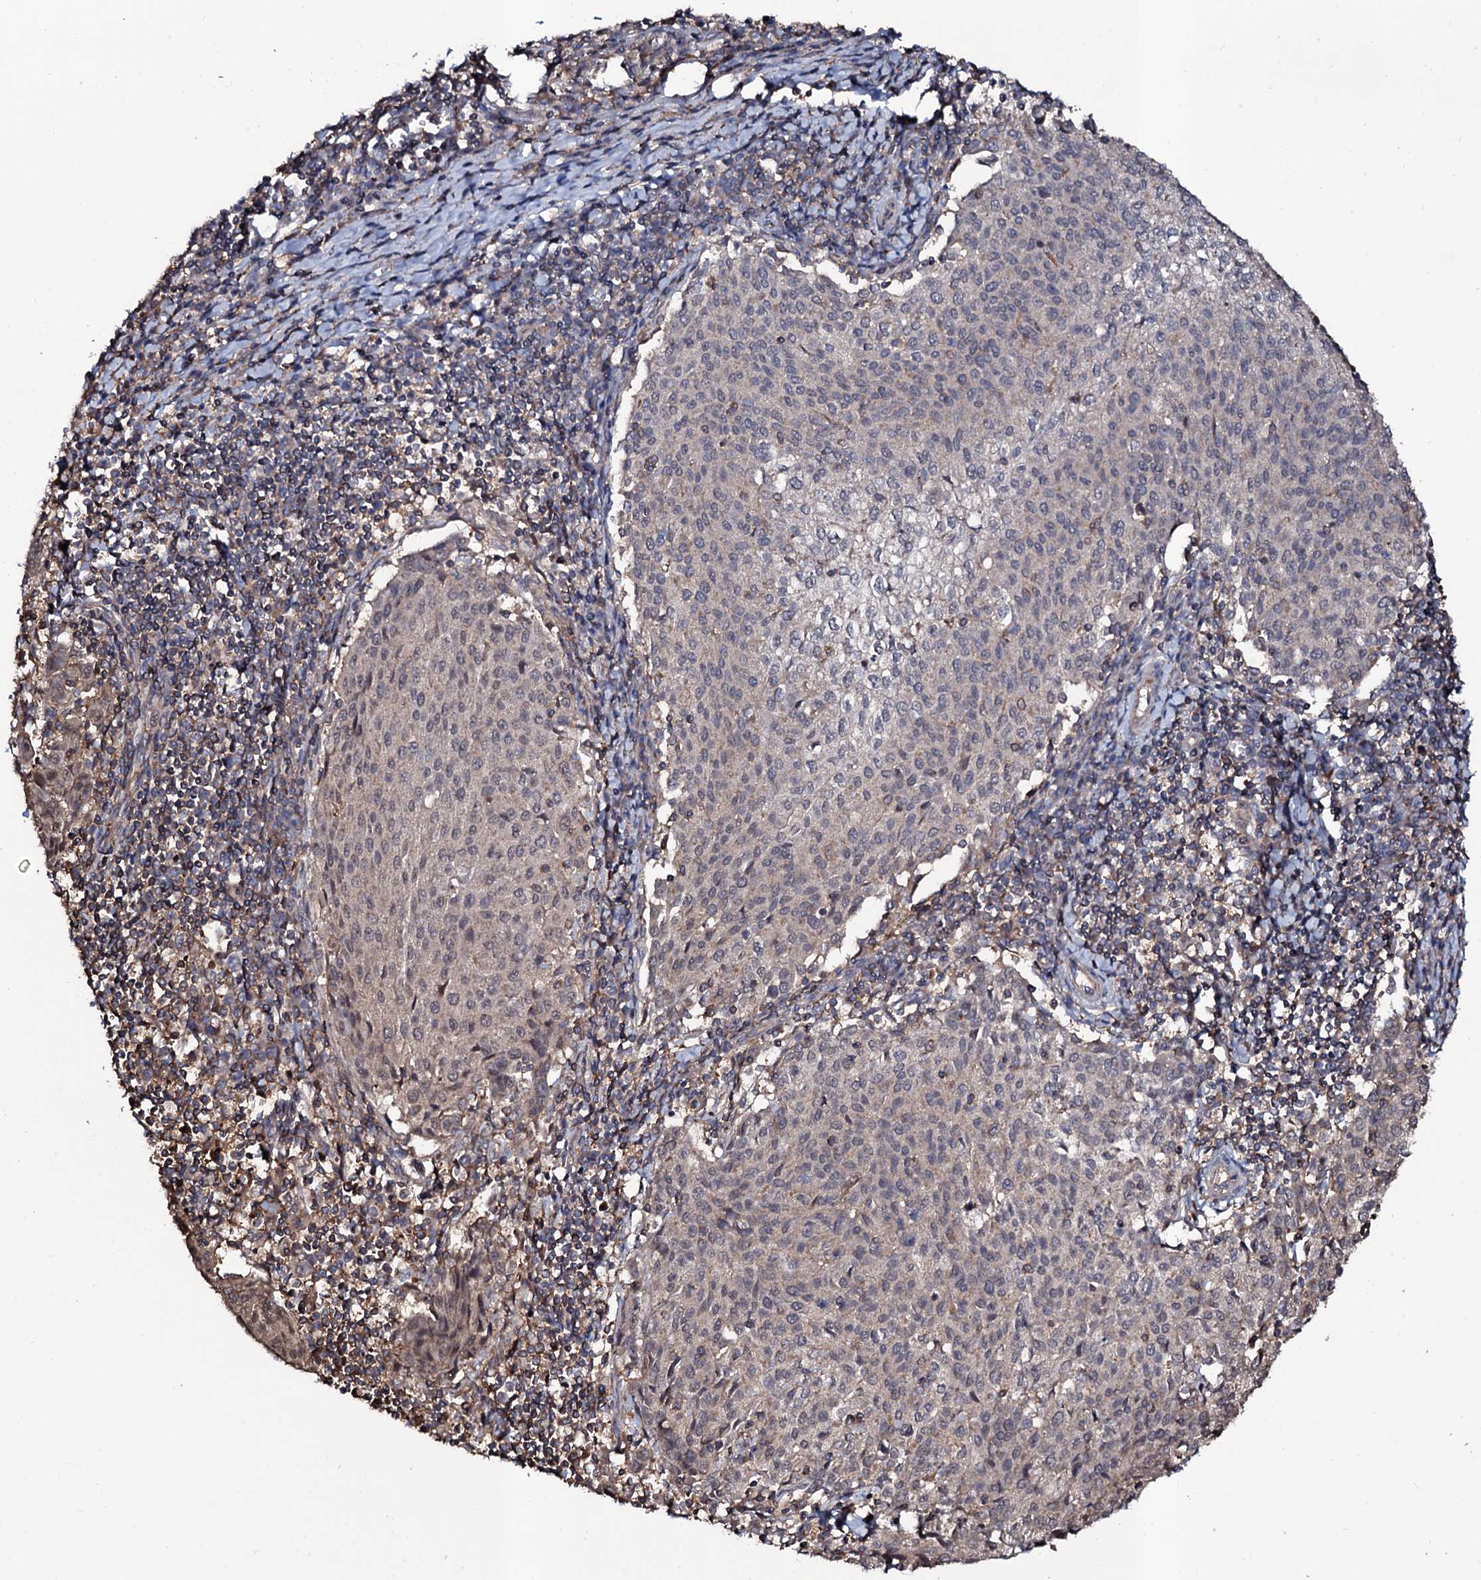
{"staining": {"intensity": "negative", "quantity": "none", "location": "none"}, "tissue": "cervical cancer", "cell_type": "Tumor cells", "image_type": "cancer", "snomed": [{"axis": "morphology", "description": "Squamous cell carcinoma, NOS"}, {"axis": "topography", "description": "Cervix"}], "caption": "IHC of cervical squamous cell carcinoma exhibits no positivity in tumor cells.", "gene": "COG6", "patient": {"sex": "female", "age": 46}}